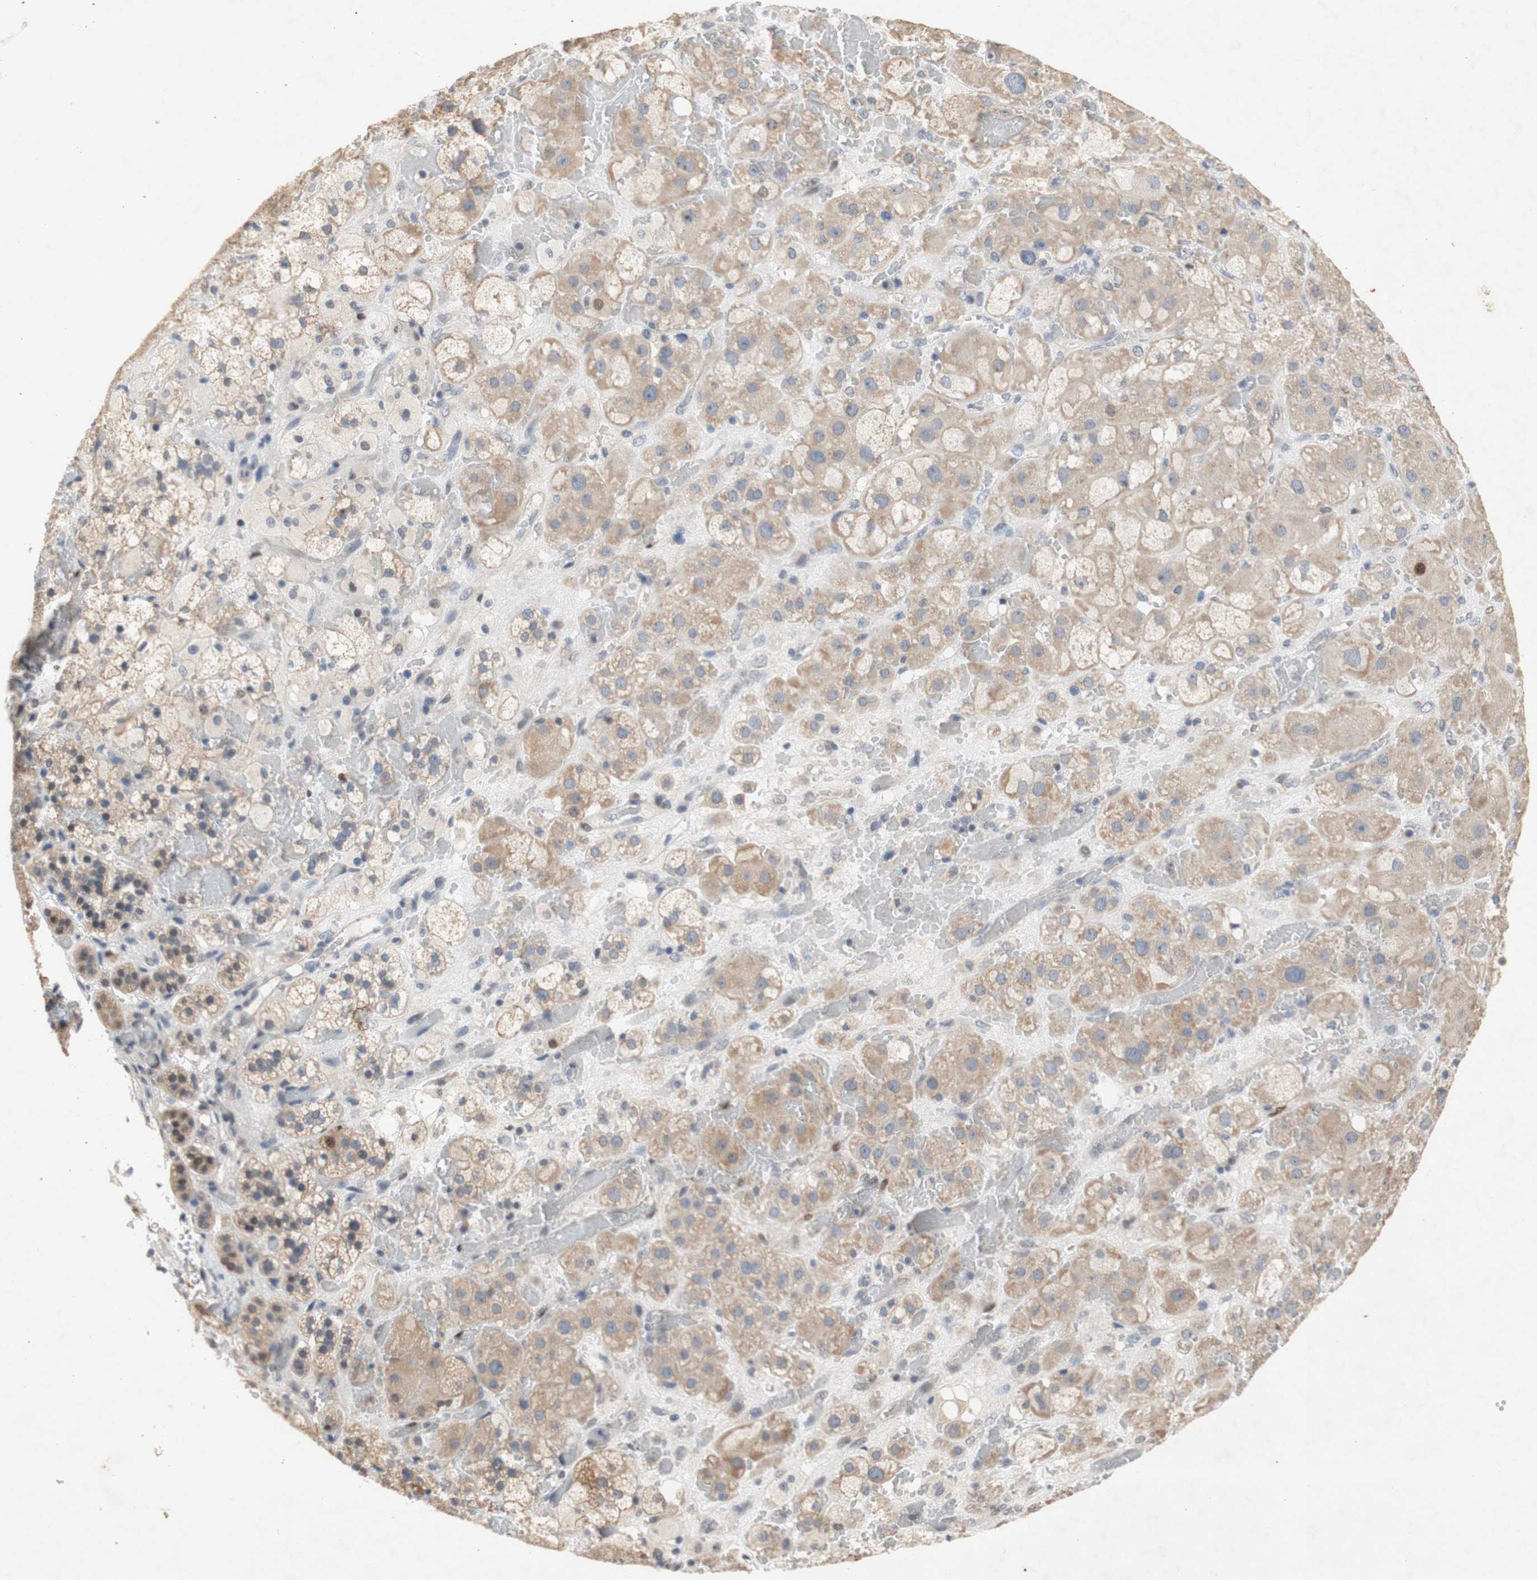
{"staining": {"intensity": "weak", "quantity": ">75%", "location": "cytoplasmic/membranous"}, "tissue": "adrenal gland", "cell_type": "Glandular cells", "image_type": "normal", "snomed": [{"axis": "morphology", "description": "Normal tissue, NOS"}, {"axis": "topography", "description": "Adrenal gland"}], "caption": "Protein staining of benign adrenal gland exhibits weak cytoplasmic/membranous positivity in approximately >75% of glandular cells.", "gene": "FOSB", "patient": {"sex": "female", "age": 47}}